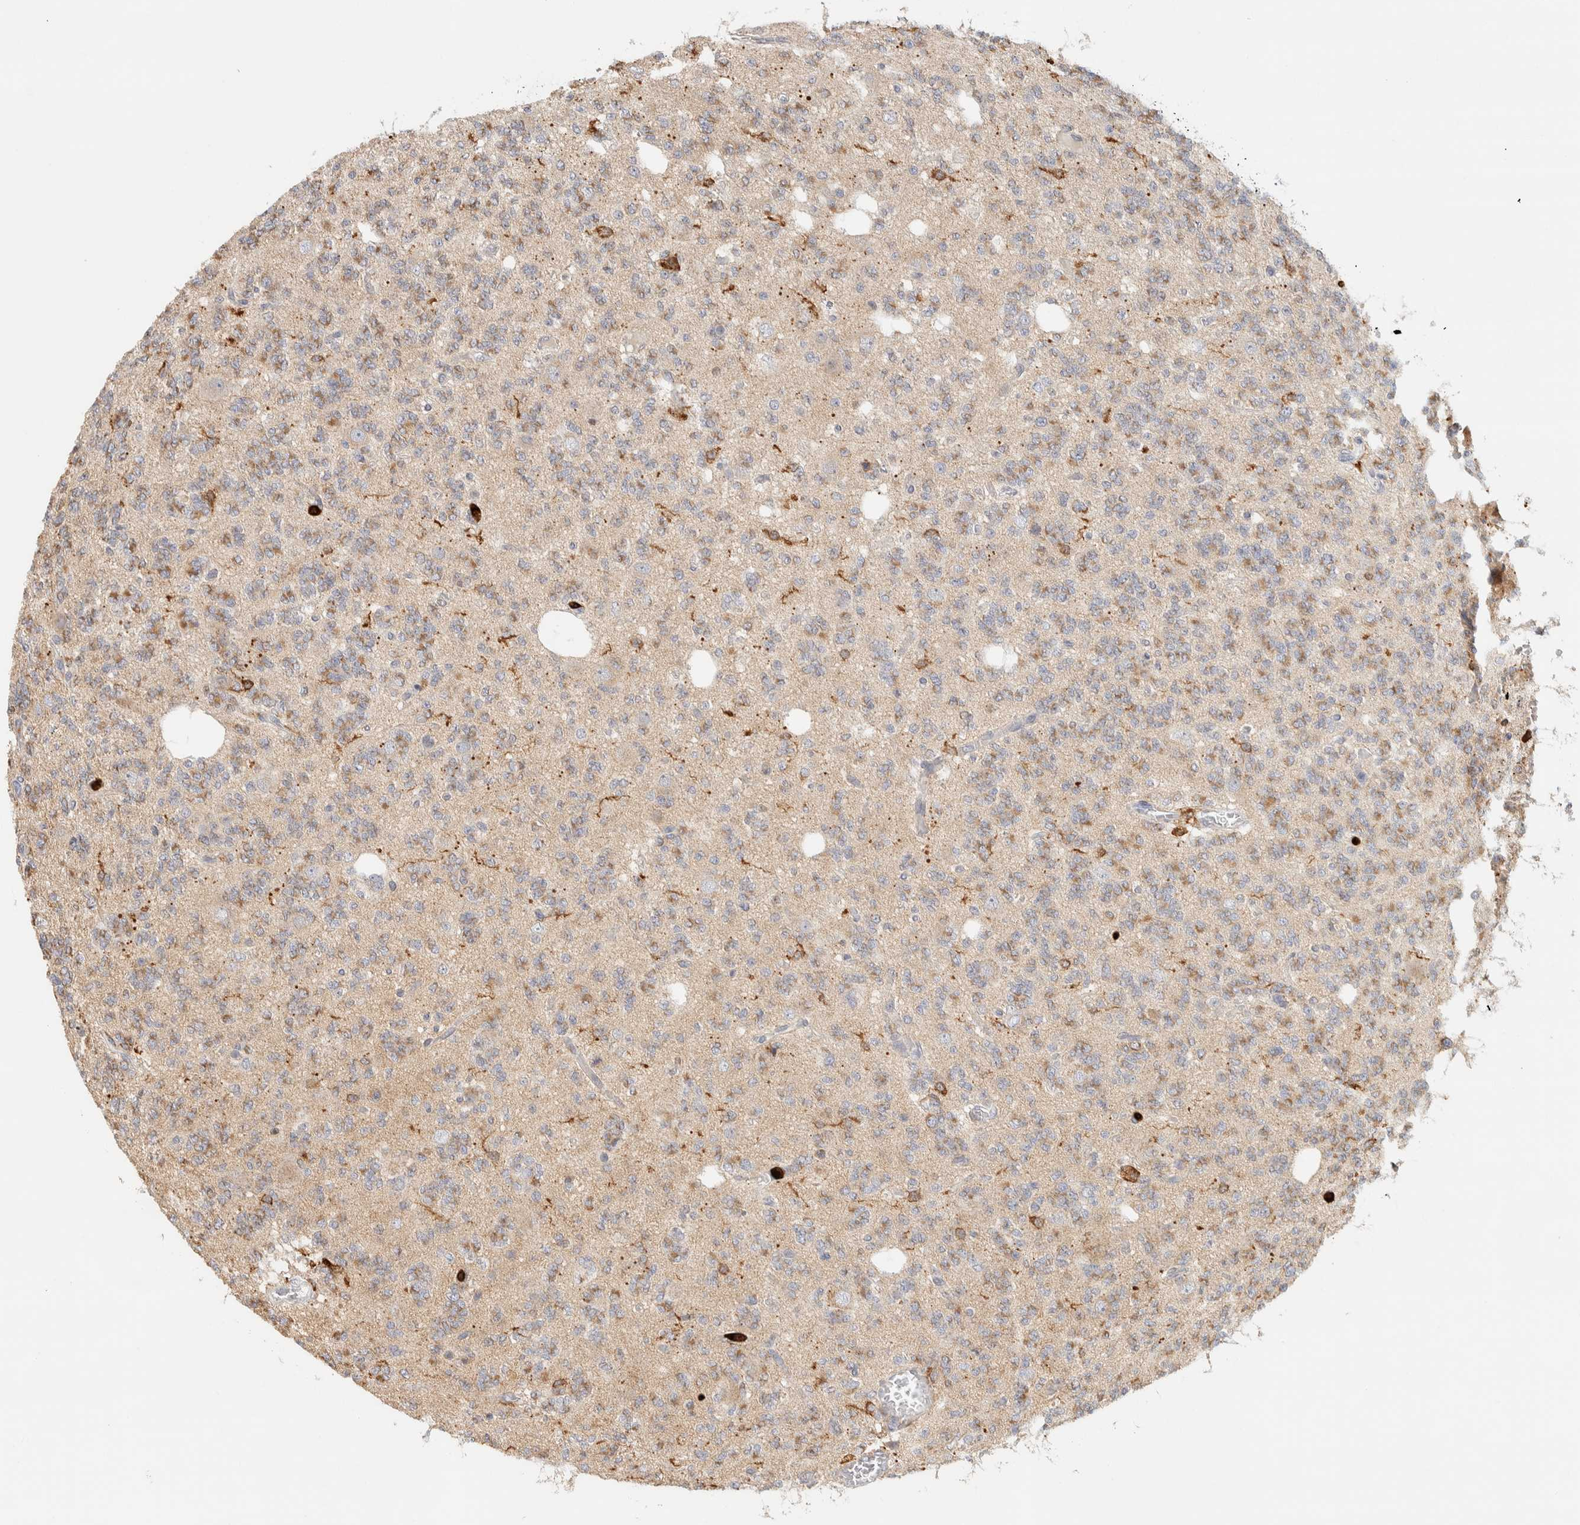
{"staining": {"intensity": "weak", "quantity": "25%-75%", "location": "cytoplasmic/membranous"}, "tissue": "glioma", "cell_type": "Tumor cells", "image_type": "cancer", "snomed": [{"axis": "morphology", "description": "Glioma, malignant, Low grade"}, {"axis": "topography", "description": "Brain"}], "caption": "A low amount of weak cytoplasmic/membranous expression is appreciated in about 25%-75% of tumor cells in glioma tissue.", "gene": "RUNDC1", "patient": {"sex": "male", "age": 38}}